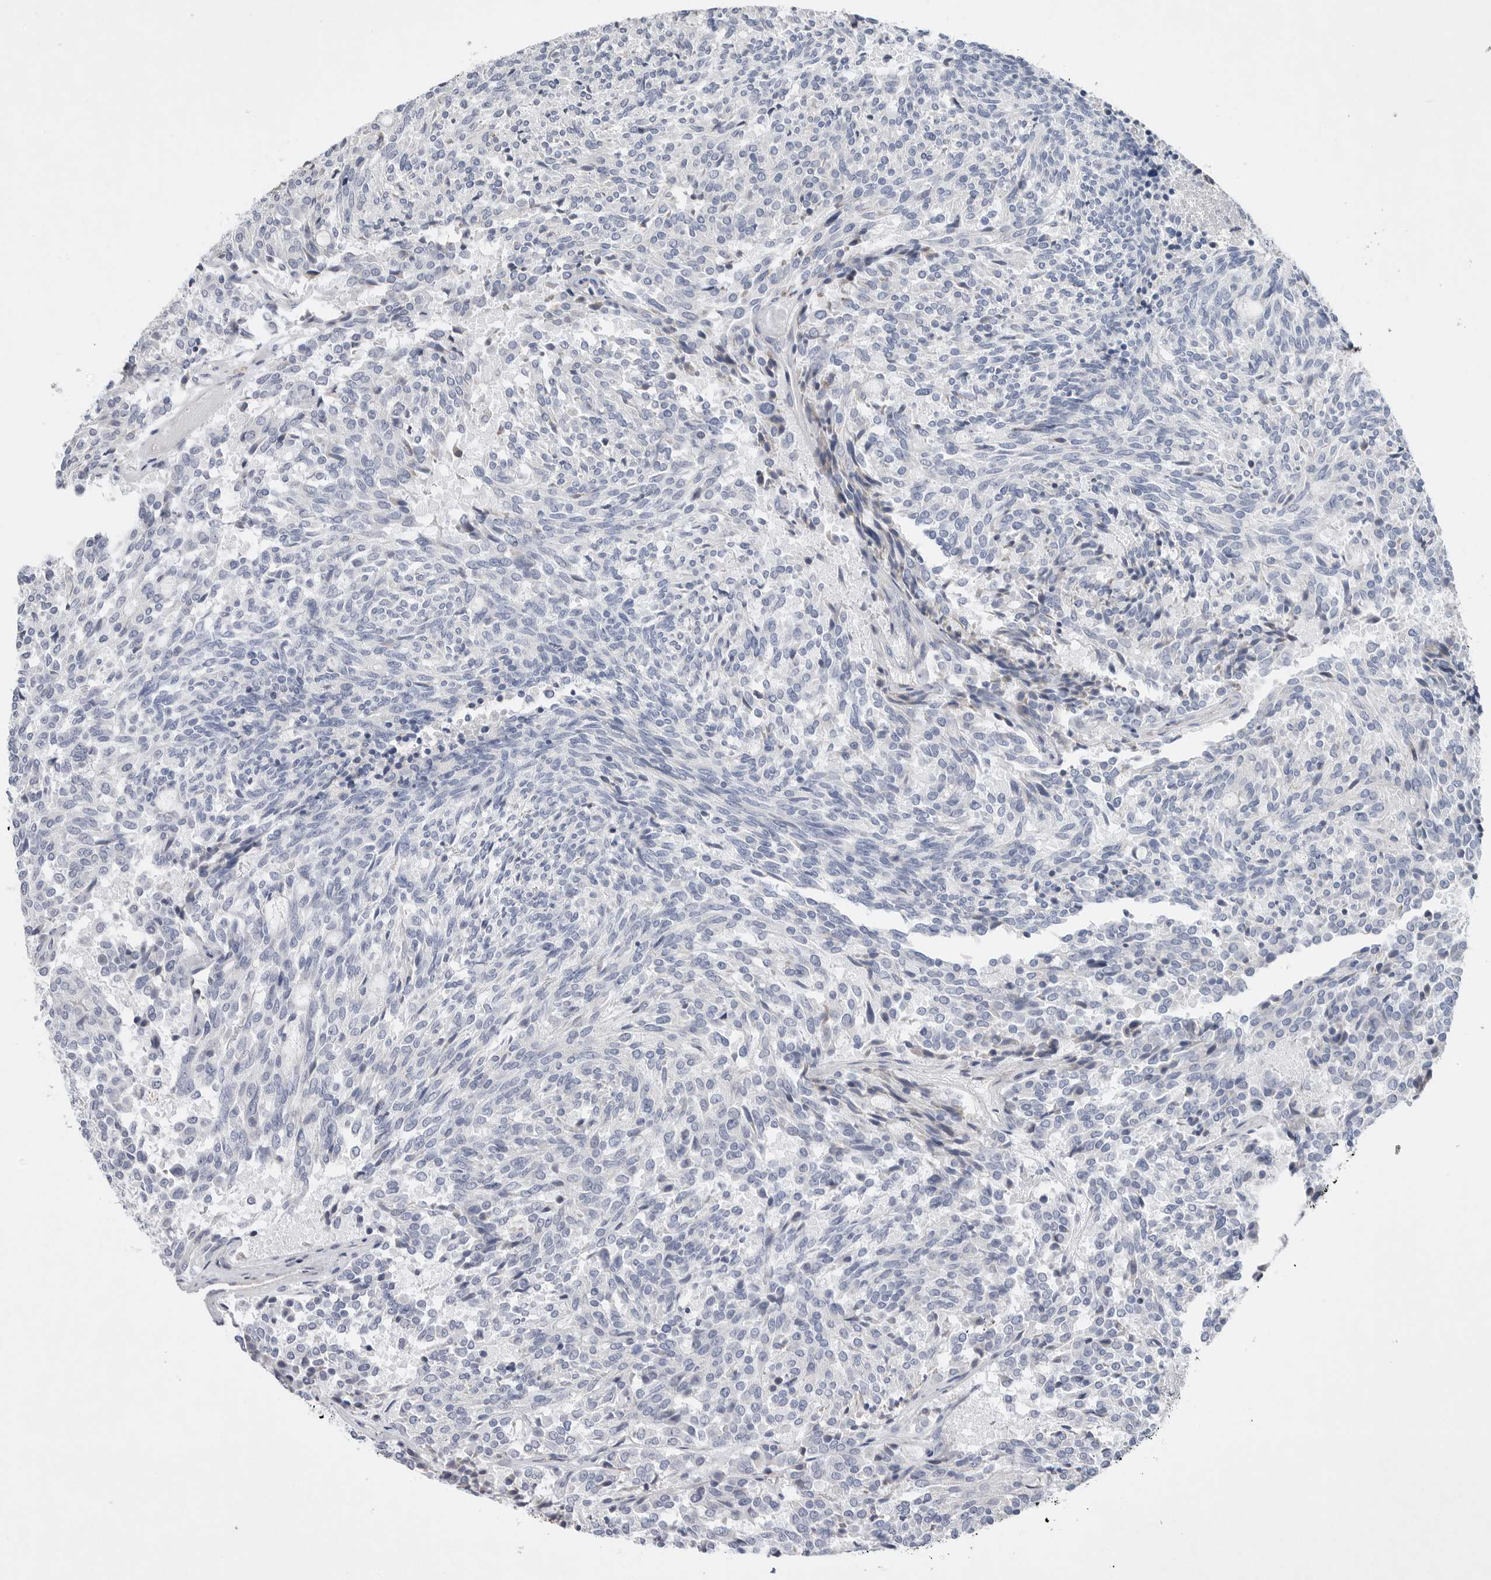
{"staining": {"intensity": "negative", "quantity": "none", "location": "none"}, "tissue": "carcinoid", "cell_type": "Tumor cells", "image_type": "cancer", "snomed": [{"axis": "morphology", "description": "Carcinoid, malignant, NOS"}, {"axis": "topography", "description": "Pancreas"}], "caption": "DAB (3,3'-diaminobenzidine) immunohistochemical staining of human carcinoid reveals no significant expression in tumor cells. (Brightfield microscopy of DAB (3,3'-diaminobenzidine) immunohistochemistry at high magnification).", "gene": "CAMK2B", "patient": {"sex": "female", "age": 54}}